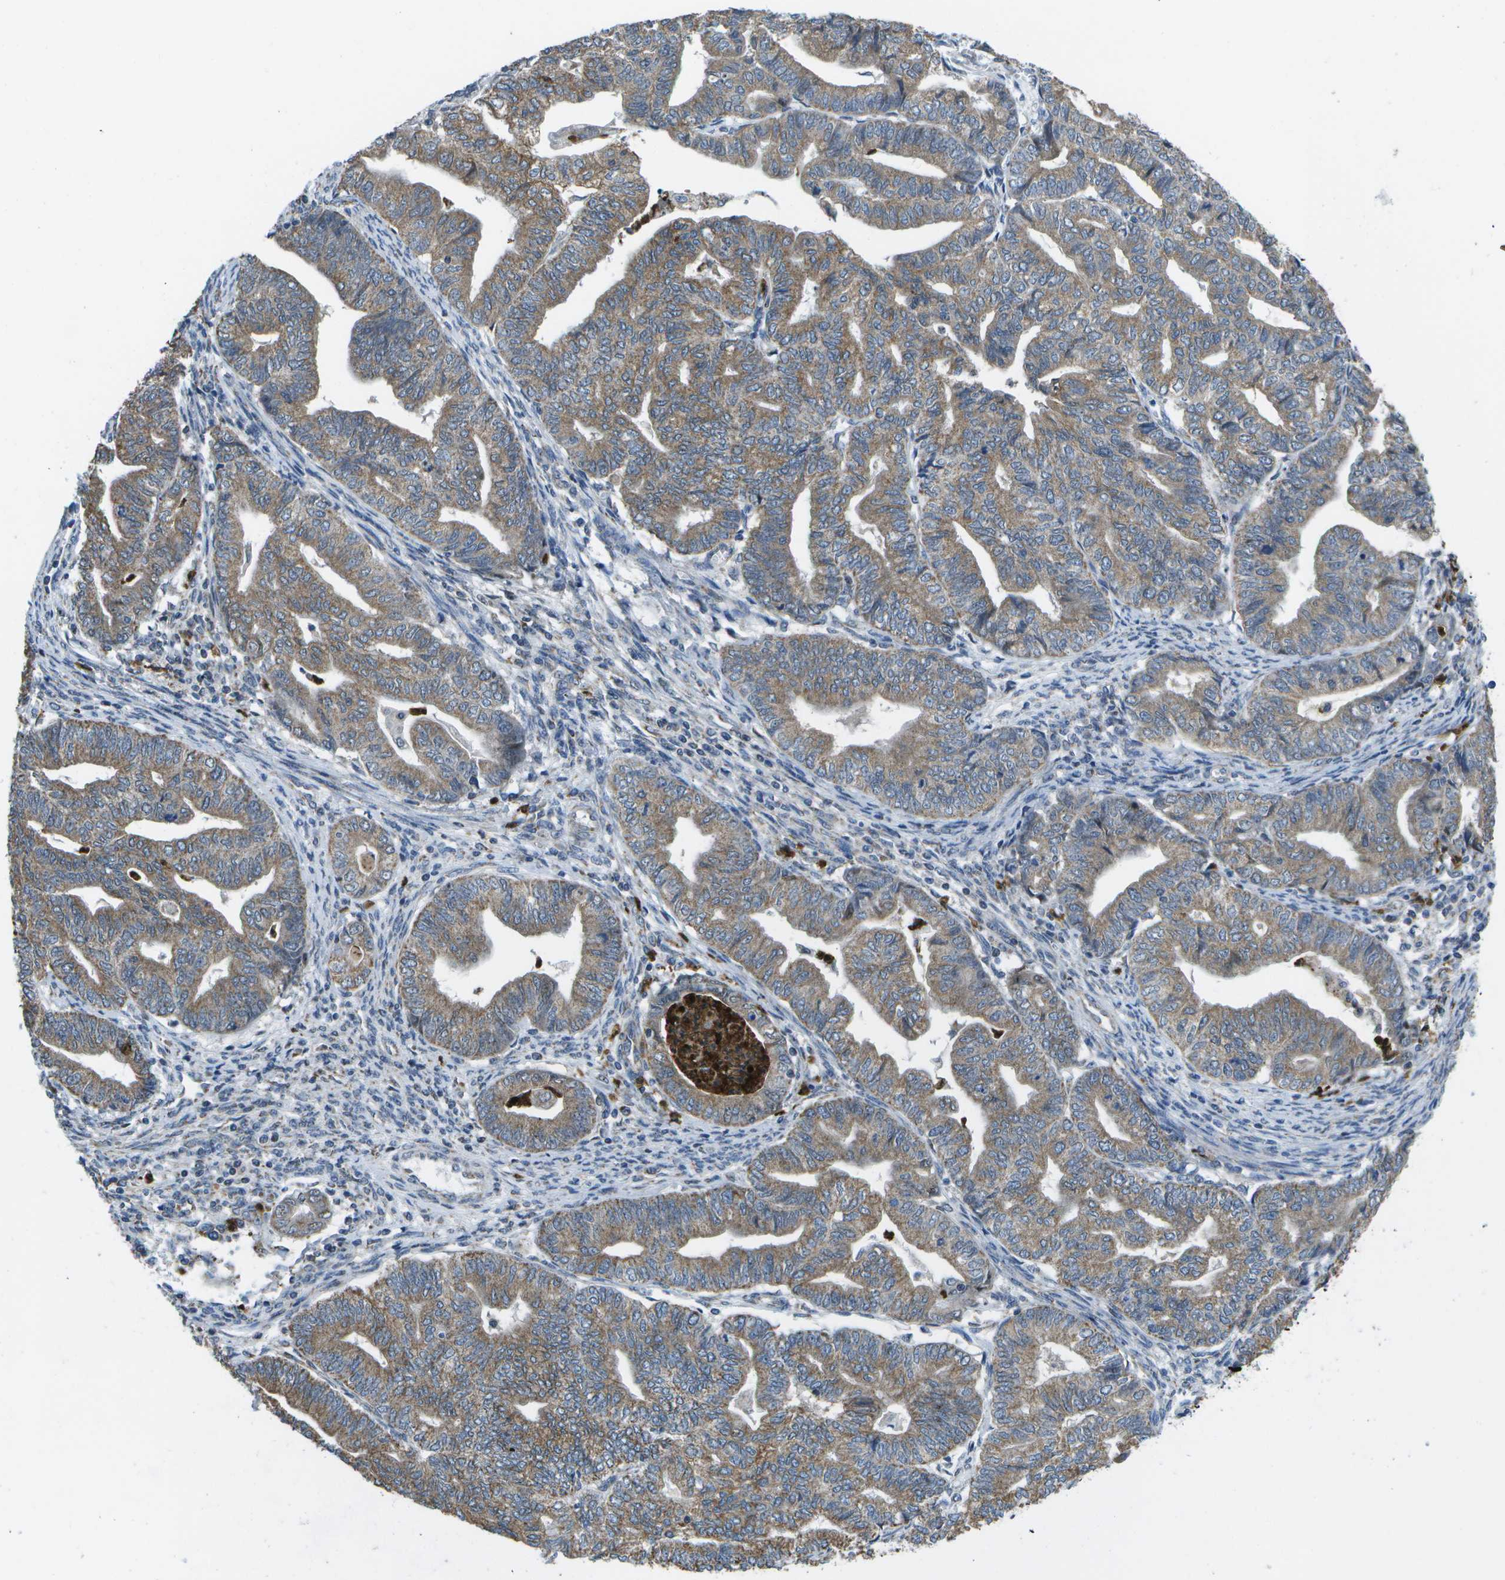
{"staining": {"intensity": "moderate", "quantity": ">75%", "location": "cytoplasmic/membranous"}, "tissue": "endometrial cancer", "cell_type": "Tumor cells", "image_type": "cancer", "snomed": [{"axis": "morphology", "description": "Adenocarcinoma, NOS"}, {"axis": "topography", "description": "Endometrium"}], "caption": "Endometrial cancer (adenocarcinoma) was stained to show a protein in brown. There is medium levels of moderate cytoplasmic/membranous positivity in about >75% of tumor cells. (brown staining indicates protein expression, while blue staining denotes nuclei).", "gene": "GALNT15", "patient": {"sex": "female", "age": 79}}